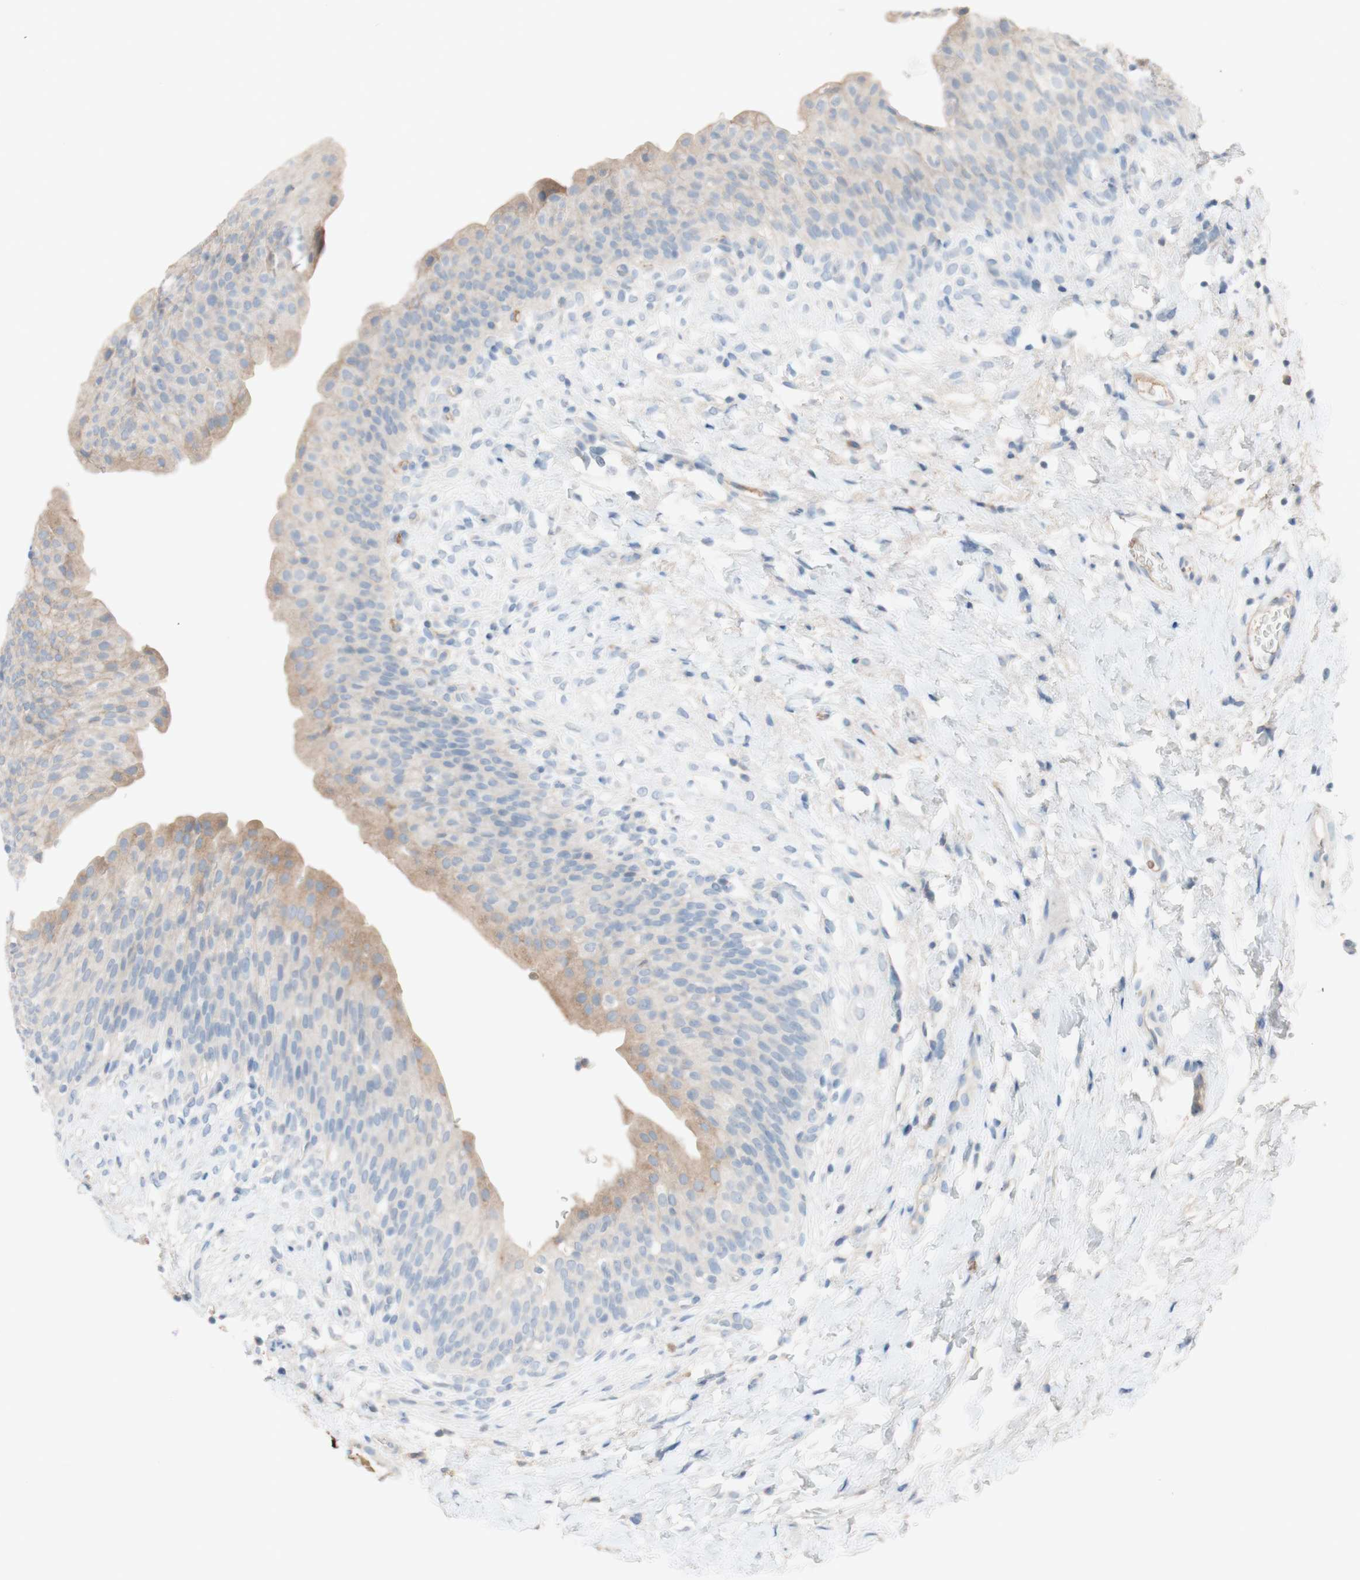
{"staining": {"intensity": "moderate", "quantity": "<25%", "location": "cytoplasmic/membranous"}, "tissue": "urinary bladder", "cell_type": "Urothelial cells", "image_type": "normal", "snomed": [{"axis": "morphology", "description": "Normal tissue, NOS"}, {"axis": "topography", "description": "Urinary bladder"}], "caption": "High-power microscopy captured an IHC image of benign urinary bladder, revealing moderate cytoplasmic/membranous expression in approximately <25% of urothelial cells. (Brightfield microscopy of DAB IHC at high magnification).", "gene": "PACSIN1", "patient": {"sex": "female", "age": 79}}